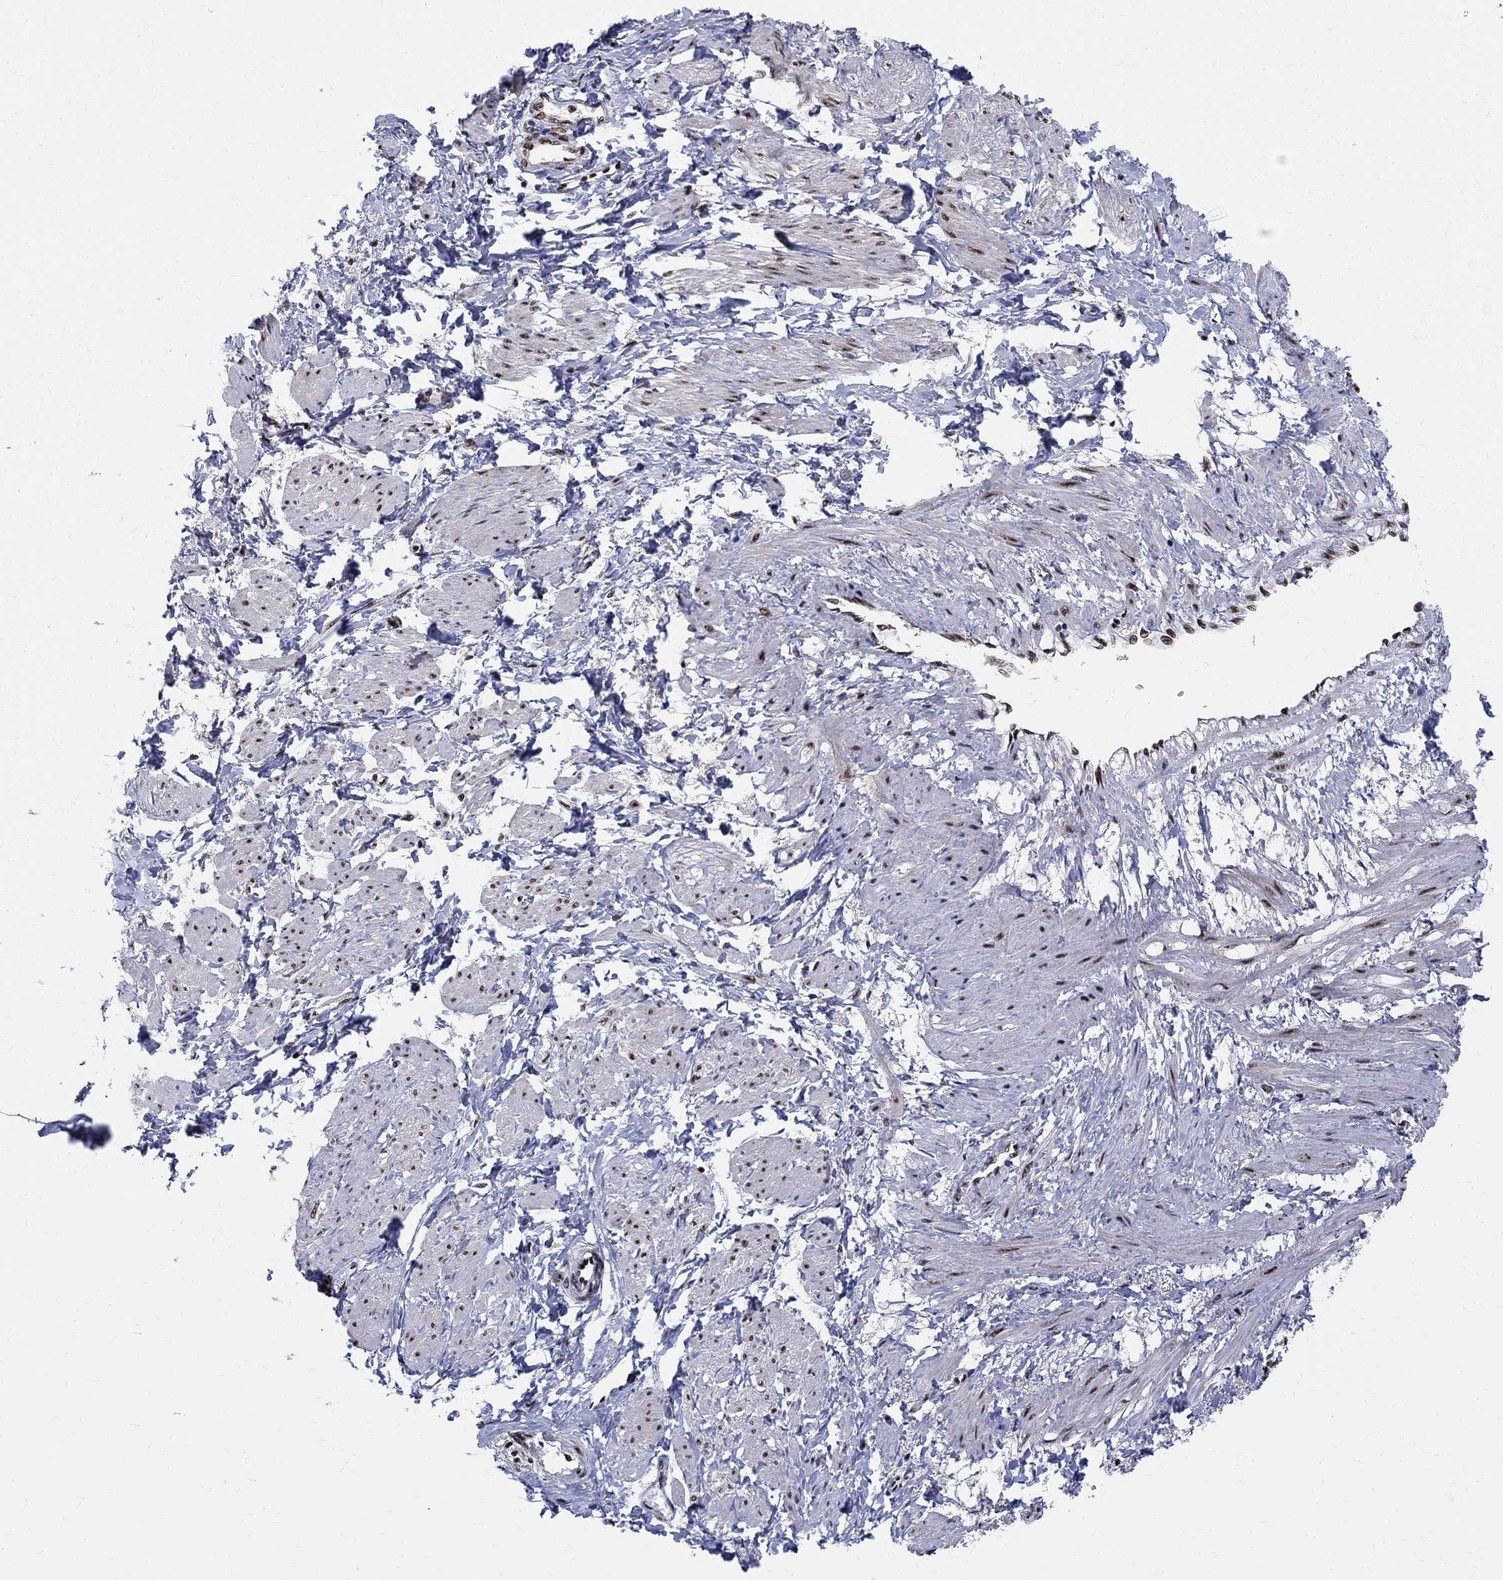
{"staining": {"intensity": "strong", "quantity": ">75%", "location": "nuclear"}, "tissue": "smooth muscle", "cell_type": "Smooth muscle cells", "image_type": "normal", "snomed": [{"axis": "morphology", "description": "Normal tissue, NOS"}, {"axis": "topography", "description": "Smooth muscle"}, {"axis": "topography", "description": "Uterus"}], "caption": "Immunohistochemical staining of normal smooth muscle reveals >75% levels of strong nuclear protein expression in approximately >75% of smooth muscle cells. The staining is performed using DAB brown chromogen to label protein expression. The nuclei are counter-stained blue using hematoxylin.", "gene": "FBXO16", "patient": {"sex": "female", "age": 39}}